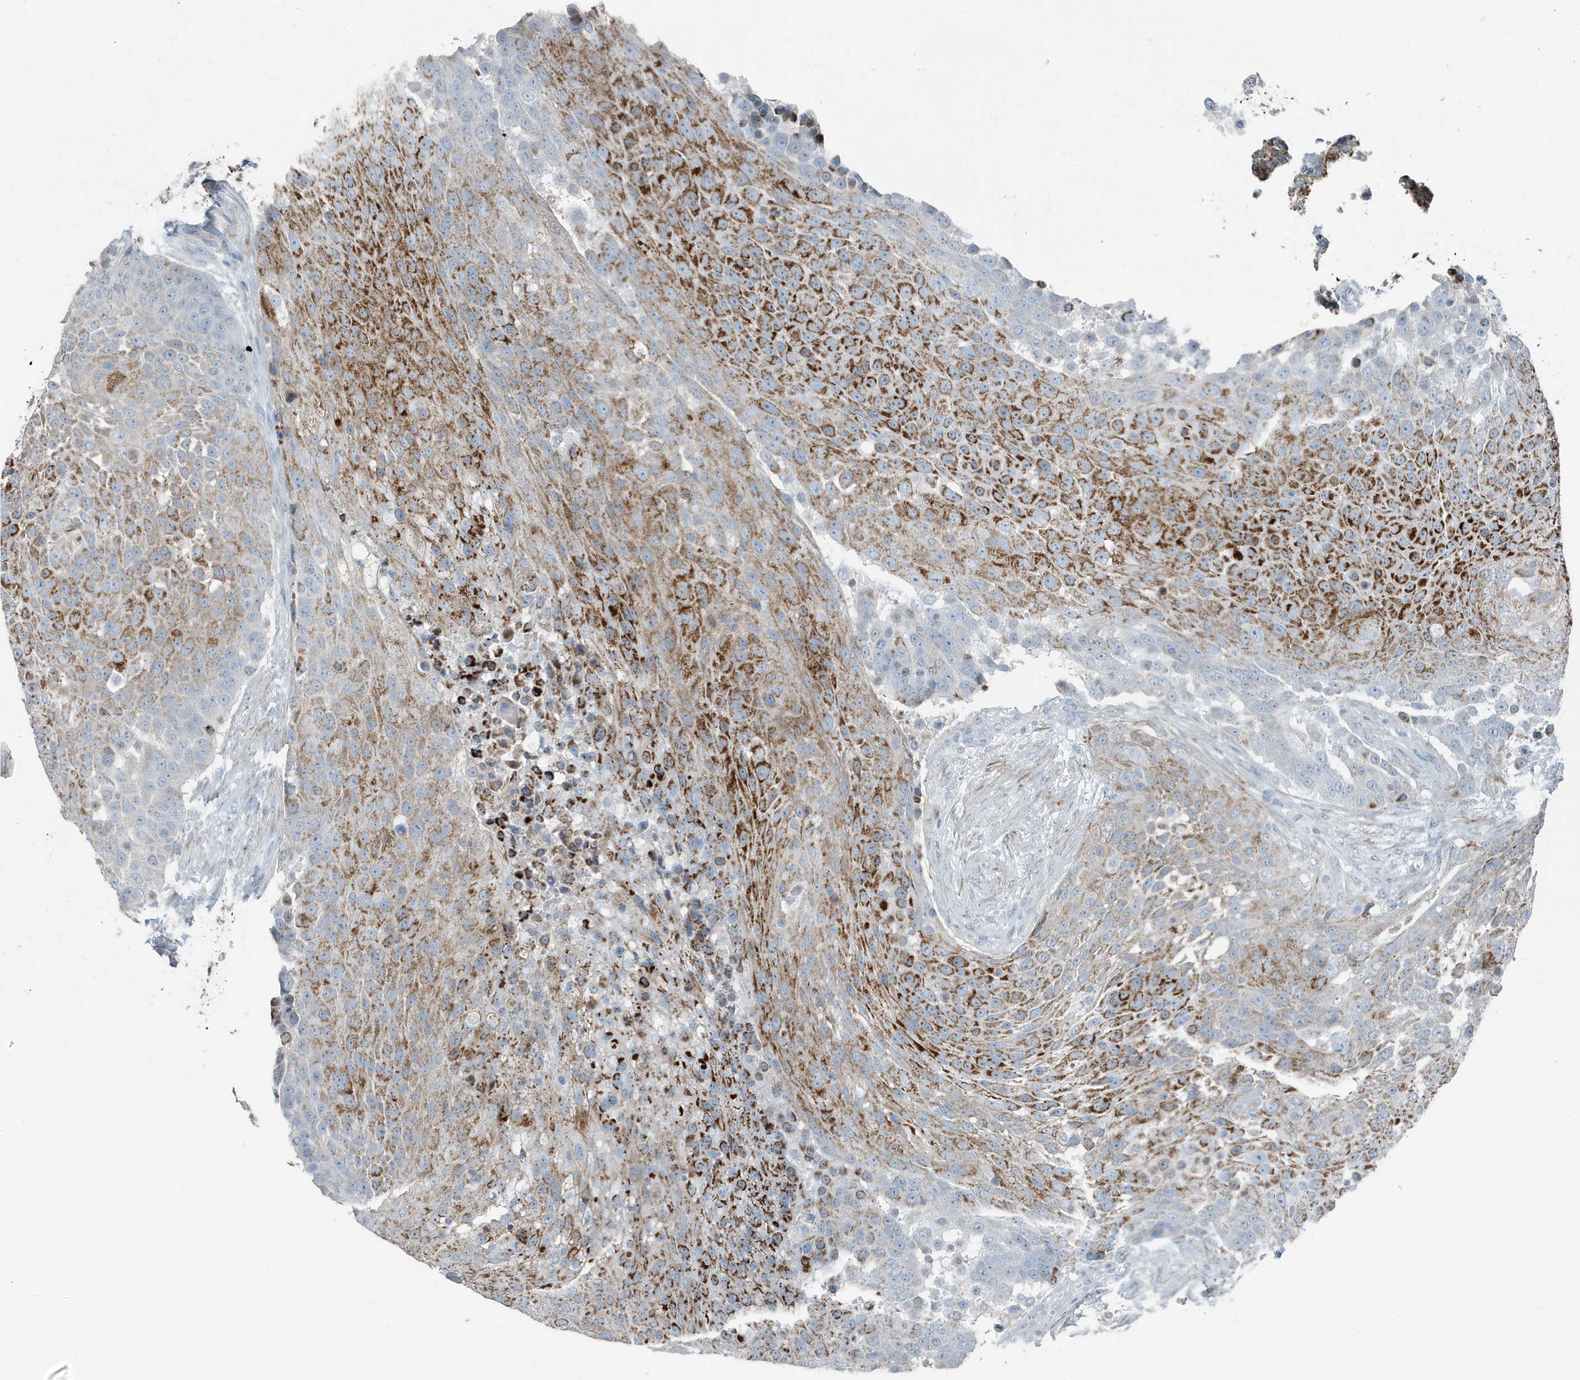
{"staining": {"intensity": "moderate", "quantity": "25%-75%", "location": "cytoplasmic/membranous"}, "tissue": "urothelial cancer", "cell_type": "Tumor cells", "image_type": "cancer", "snomed": [{"axis": "morphology", "description": "Urothelial carcinoma, High grade"}, {"axis": "topography", "description": "Urinary bladder"}], "caption": "Immunohistochemistry (IHC) histopathology image of neoplastic tissue: urothelial carcinoma (high-grade) stained using immunohistochemistry shows medium levels of moderate protein expression localized specifically in the cytoplasmic/membranous of tumor cells, appearing as a cytoplasmic/membranous brown color.", "gene": "FAM162A", "patient": {"sex": "female", "age": 63}}